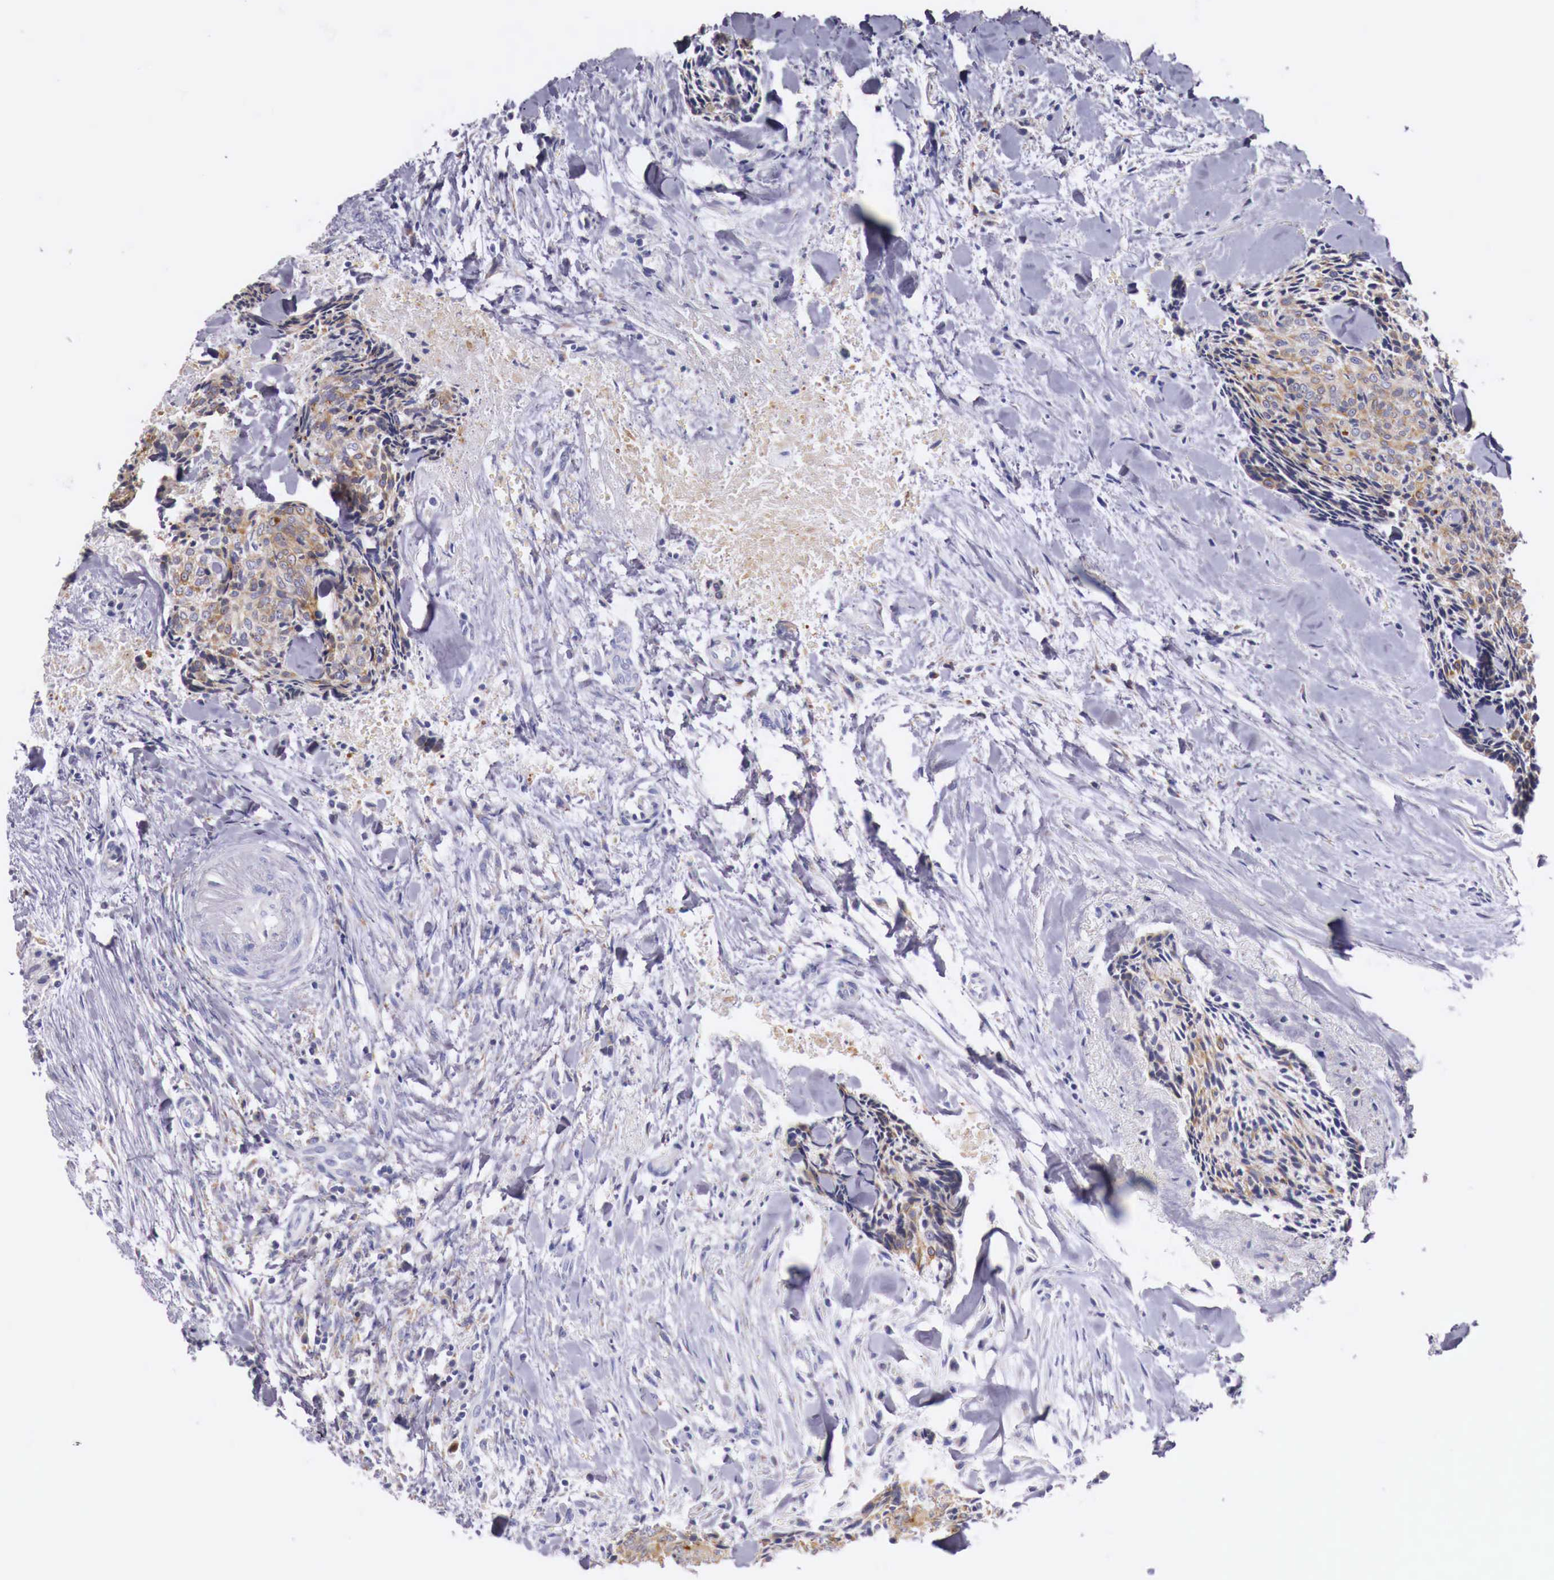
{"staining": {"intensity": "moderate", "quantity": "25%-75%", "location": "cytoplasmic/membranous"}, "tissue": "head and neck cancer", "cell_type": "Tumor cells", "image_type": "cancer", "snomed": [{"axis": "morphology", "description": "Squamous cell carcinoma, NOS"}, {"axis": "topography", "description": "Salivary gland"}, {"axis": "topography", "description": "Head-Neck"}], "caption": "Brown immunohistochemical staining in human head and neck squamous cell carcinoma demonstrates moderate cytoplasmic/membranous staining in about 25%-75% of tumor cells.", "gene": "NREP", "patient": {"sex": "male", "age": 70}}